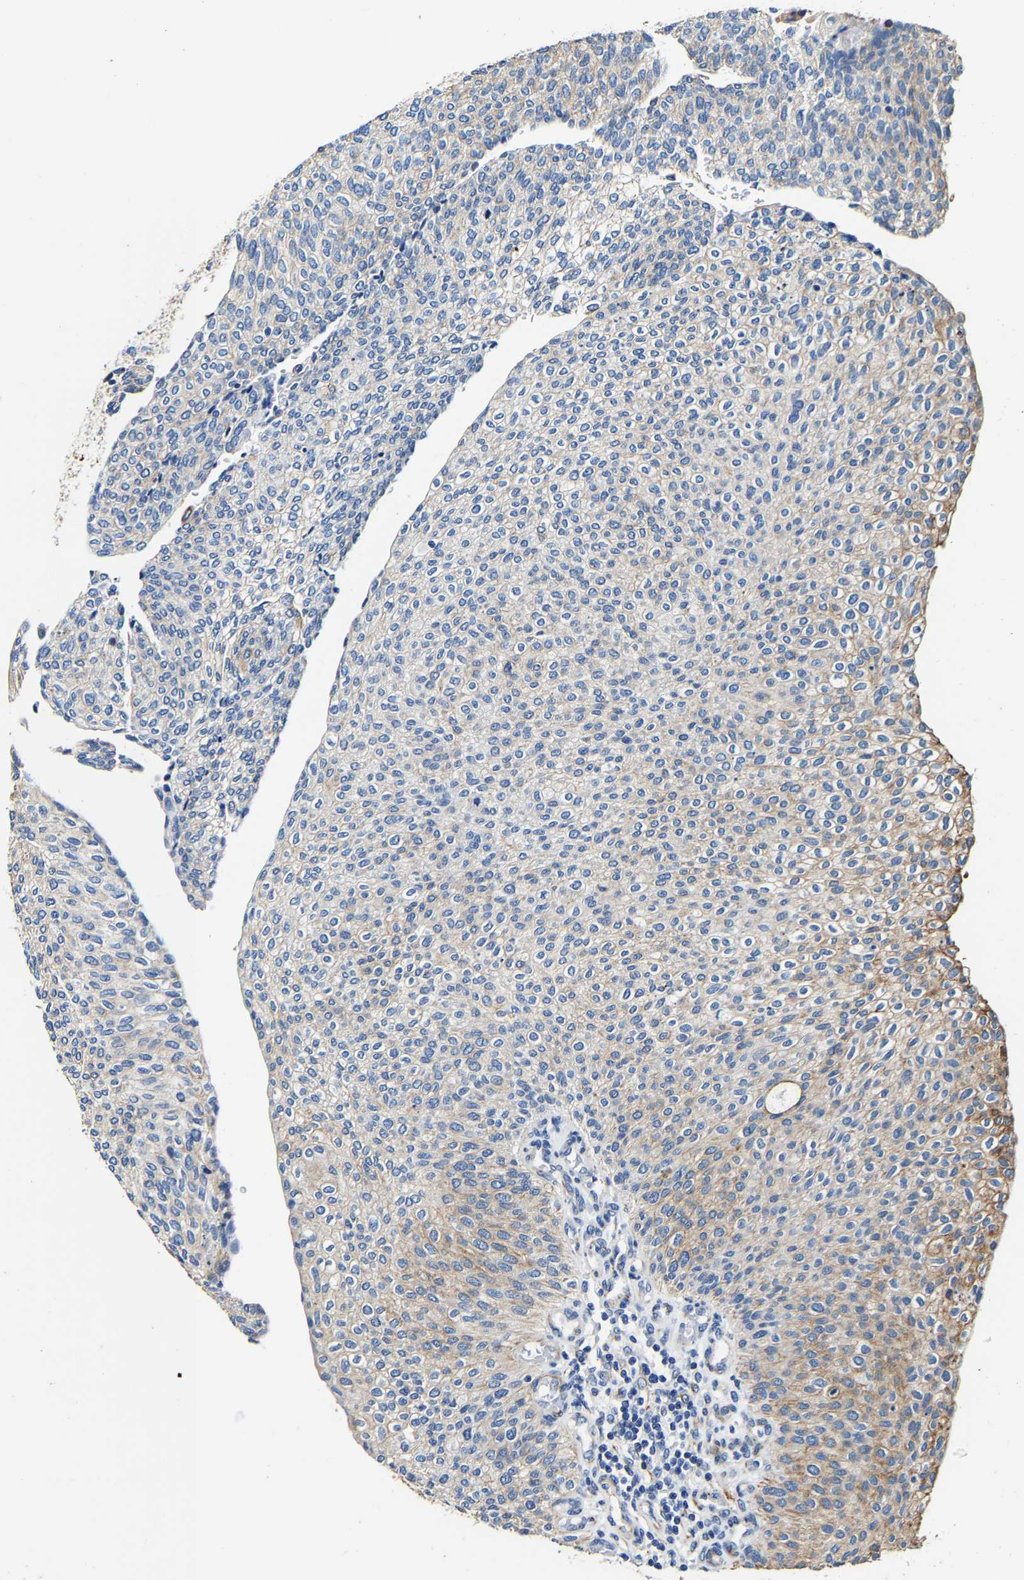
{"staining": {"intensity": "moderate", "quantity": "<25%", "location": "cytoplasmic/membranous"}, "tissue": "urothelial cancer", "cell_type": "Tumor cells", "image_type": "cancer", "snomed": [{"axis": "morphology", "description": "Urothelial carcinoma, Low grade"}, {"axis": "topography", "description": "Urinary bladder"}], "caption": "A brown stain shows moderate cytoplasmic/membranous positivity of a protein in urothelial carcinoma (low-grade) tumor cells.", "gene": "MMEL1", "patient": {"sex": "female", "age": 79}}